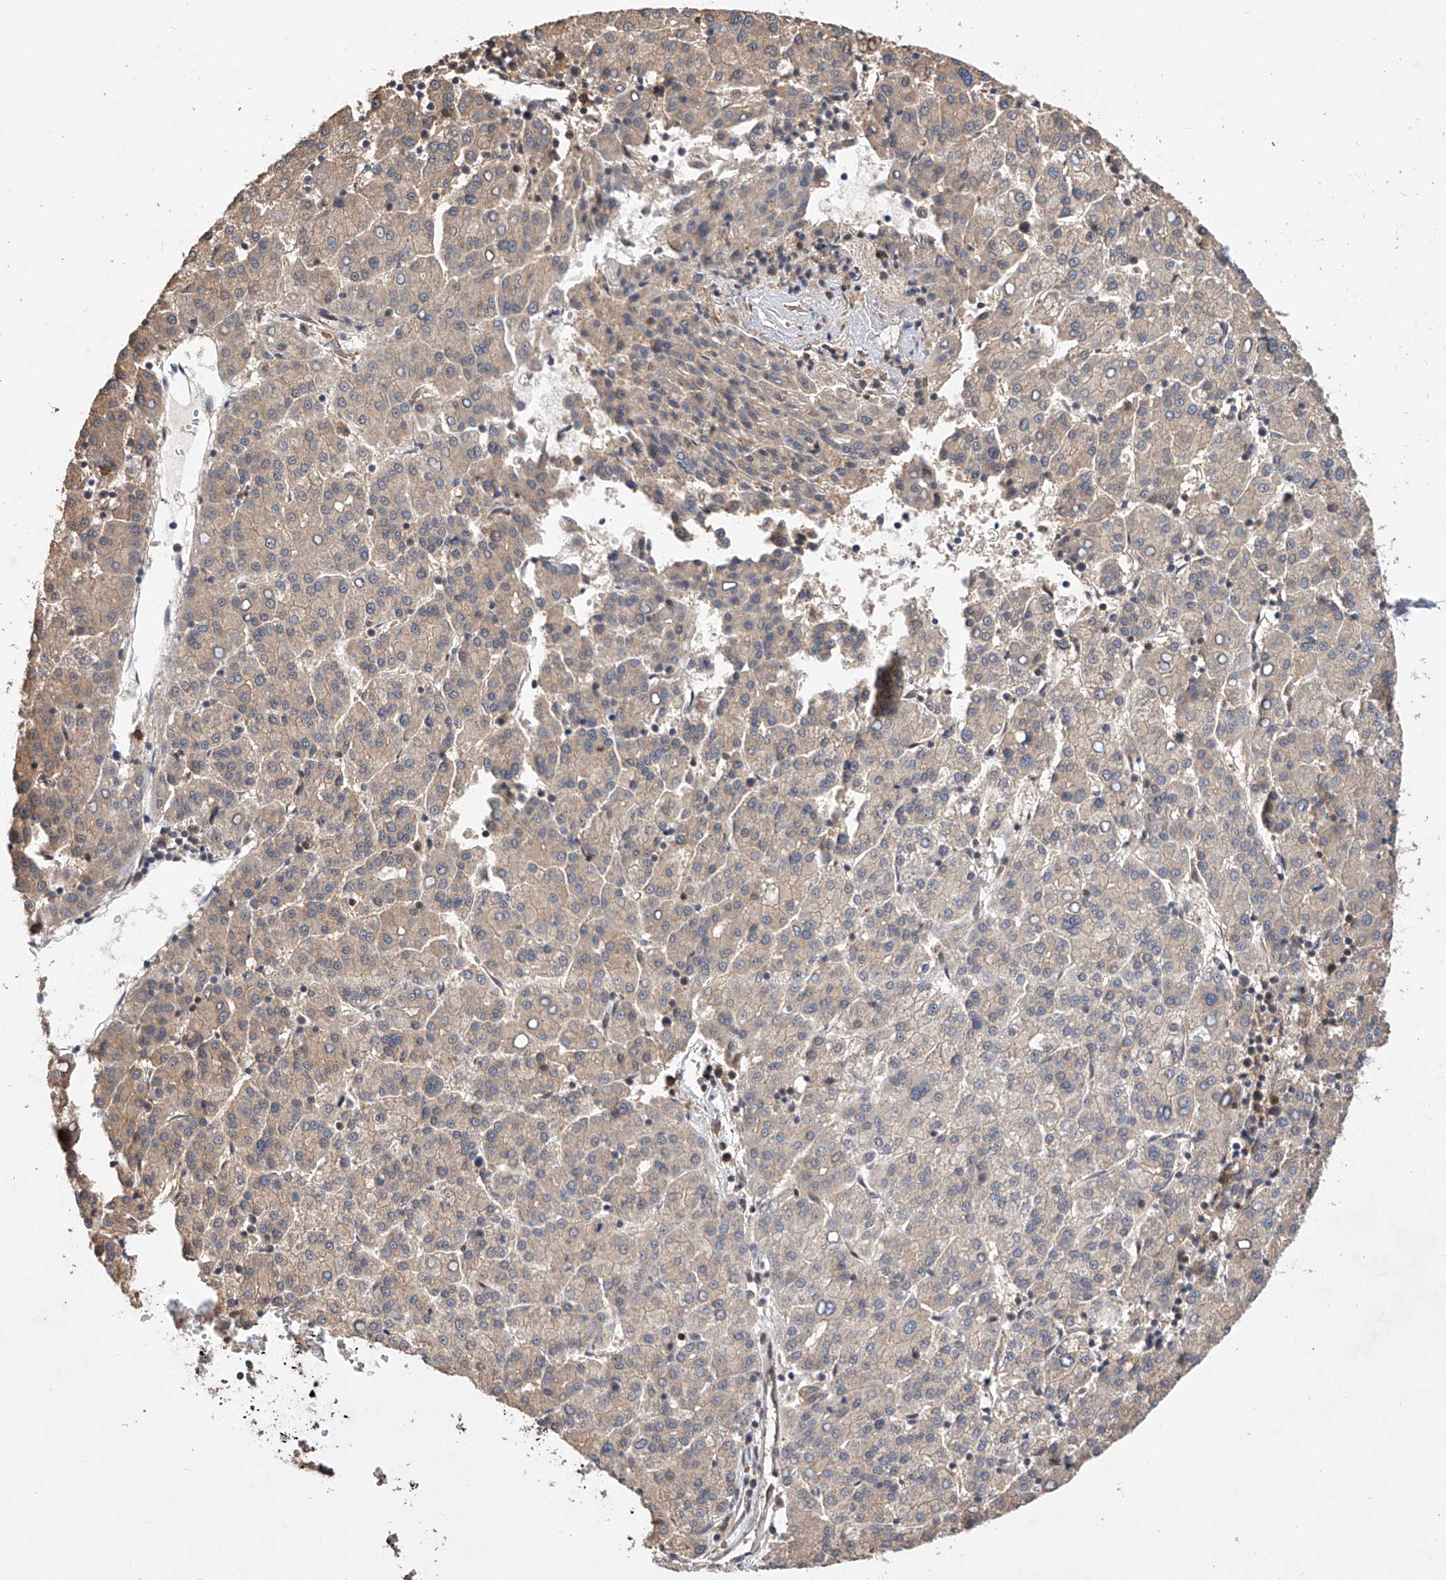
{"staining": {"intensity": "weak", "quantity": ">75%", "location": "cytoplasmic/membranous"}, "tissue": "liver cancer", "cell_type": "Tumor cells", "image_type": "cancer", "snomed": [{"axis": "morphology", "description": "Carcinoma, Hepatocellular, NOS"}, {"axis": "topography", "description": "Liver"}], "caption": "About >75% of tumor cells in liver cancer (hepatocellular carcinoma) reveal weak cytoplasmic/membranous protein positivity as visualized by brown immunohistochemical staining.", "gene": "RILPL2", "patient": {"sex": "female", "age": 58}}